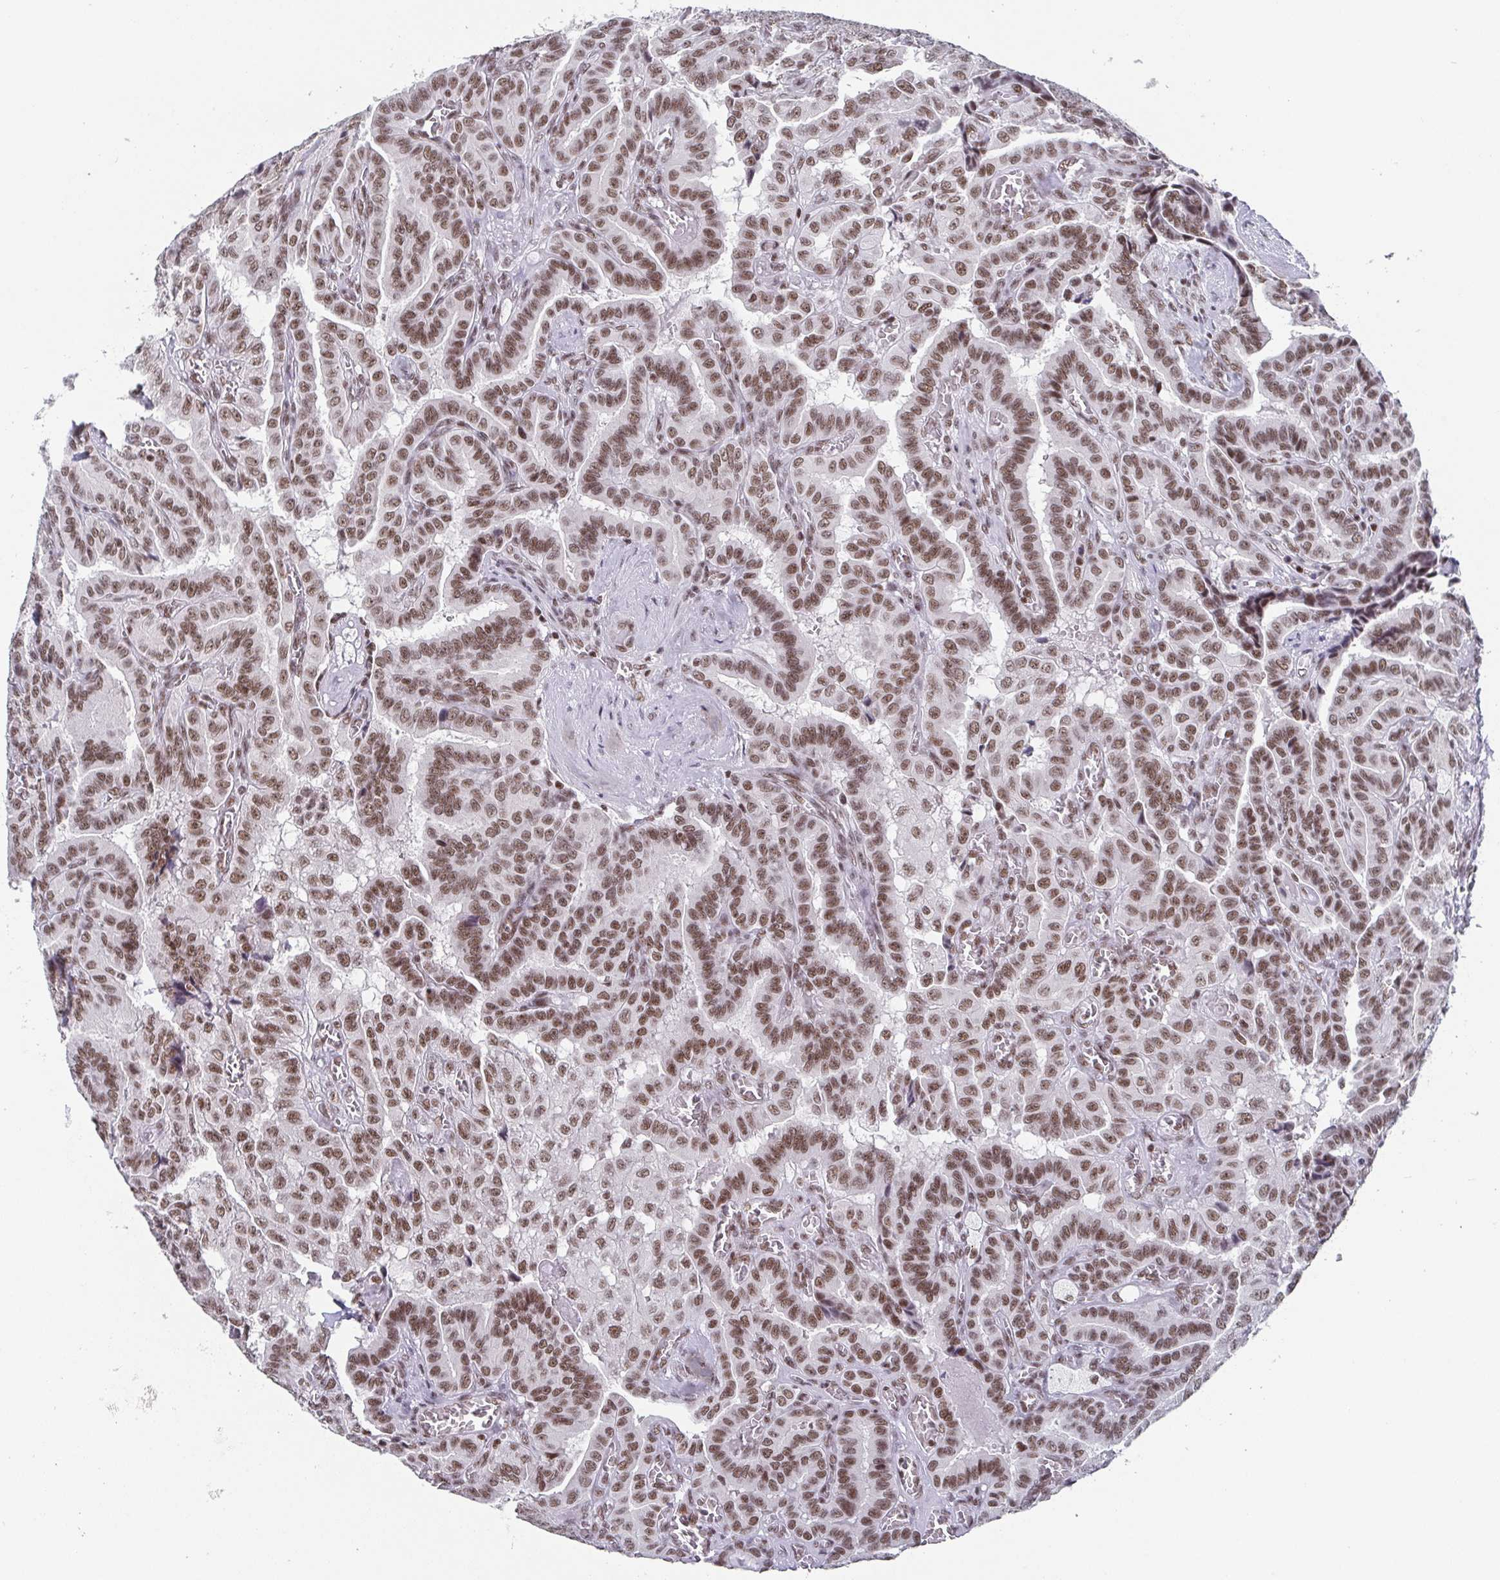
{"staining": {"intensity": "moderate", "quantity": ">75%", "location": "nuclear"}, "tissue": "thyroid cancer", "cell_type": "Tumor cells", "image_type": "cancer", "snomed": [{"axis": "morphology", "description": "Papillary adenocarcinoma, NOS"}, {"axis": "morphology", "description": "Papillary adenoma metastatic"}, {"axis": "topography", "description": "Thyroid gland"}], "caption": "Protein expression by immunohistochemistry (IHC) reveals moderate nuclear staining in approximately >75% of tumor cells in thyroid cancer.", "gene": "CTCF", "patient": {"sex": "male", "age": 87}}